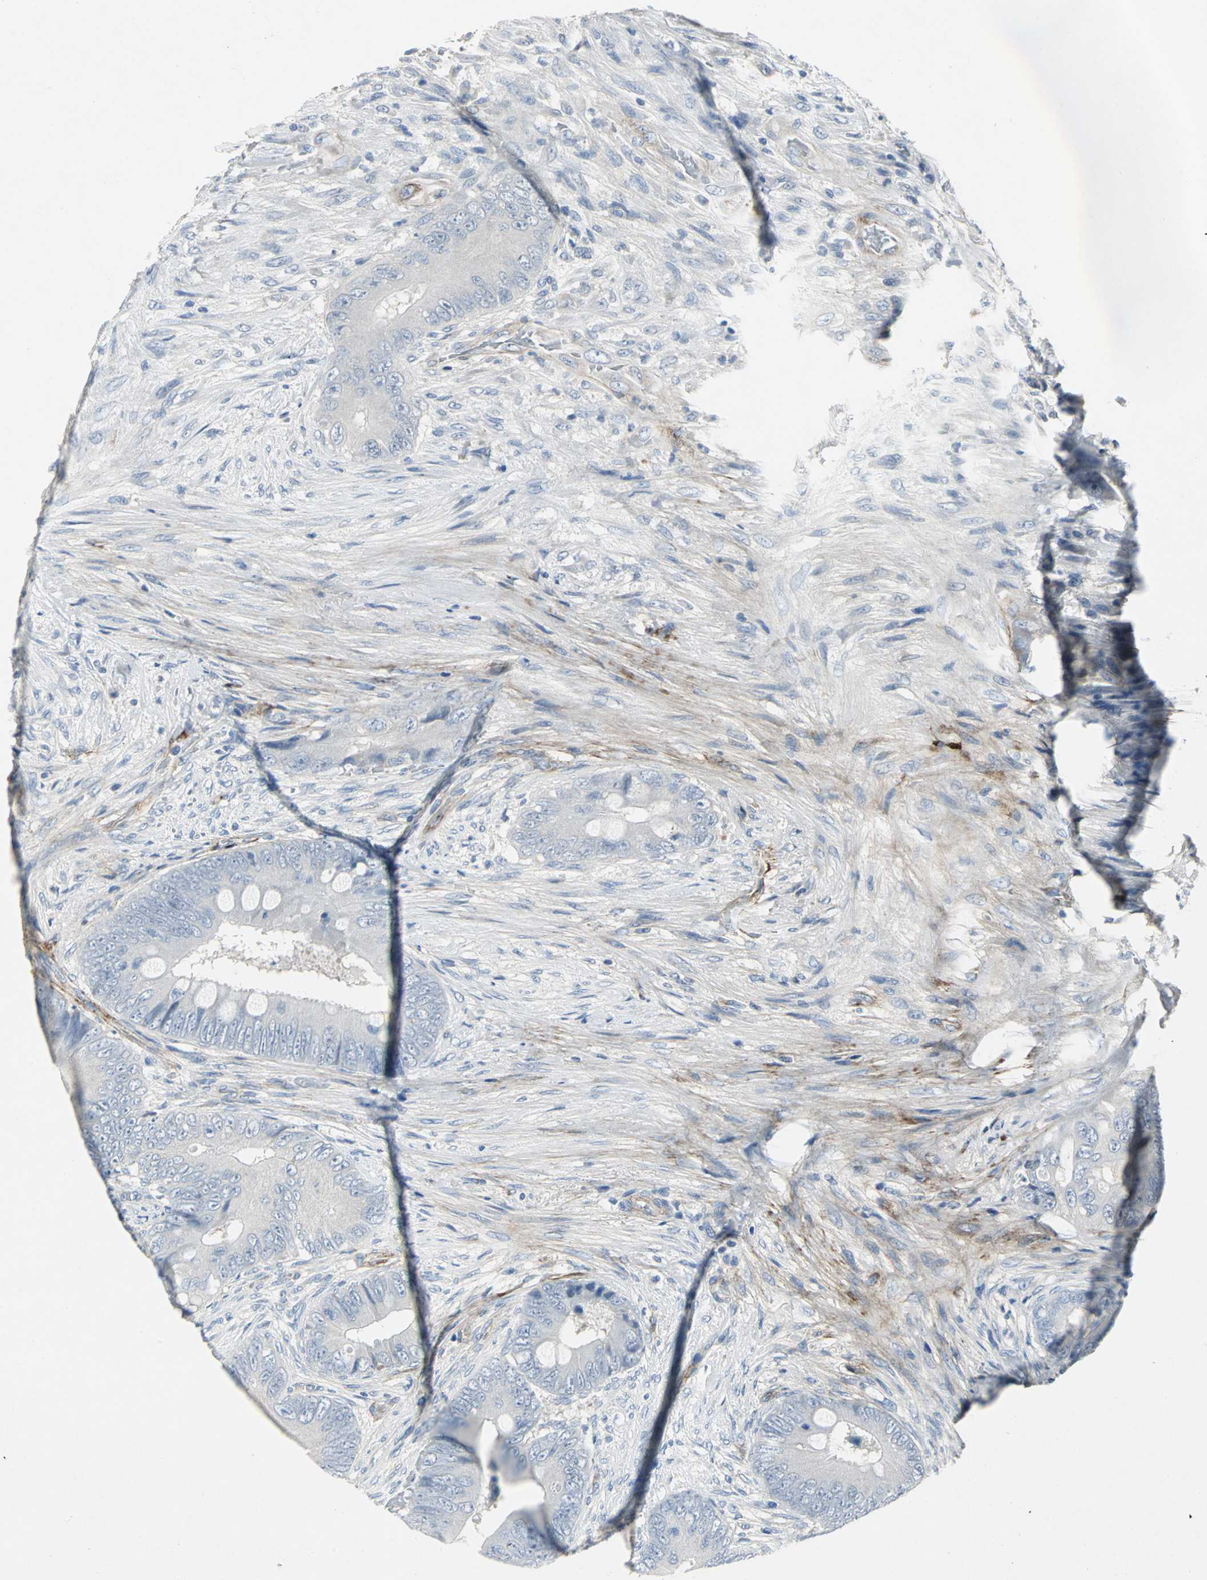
{"staining": {"intensity": "negative", "quantity": "none", "location": "none"}, "tissue": "colorectal cancer", "cell_type": "Tumor cells", "image_type": "cancer", "snomed": [{"axis": "morphology", "description": "Adenocarcinoma, NOS"}, {"axis": "topography", "description": "Rectum"}], "caption": "The photomicrograph displays no significant expression in tumor cells of colorectal adenocarcinoma.", "gene": "EFNB3", "patient": {"sex": "female", "age": 77}}